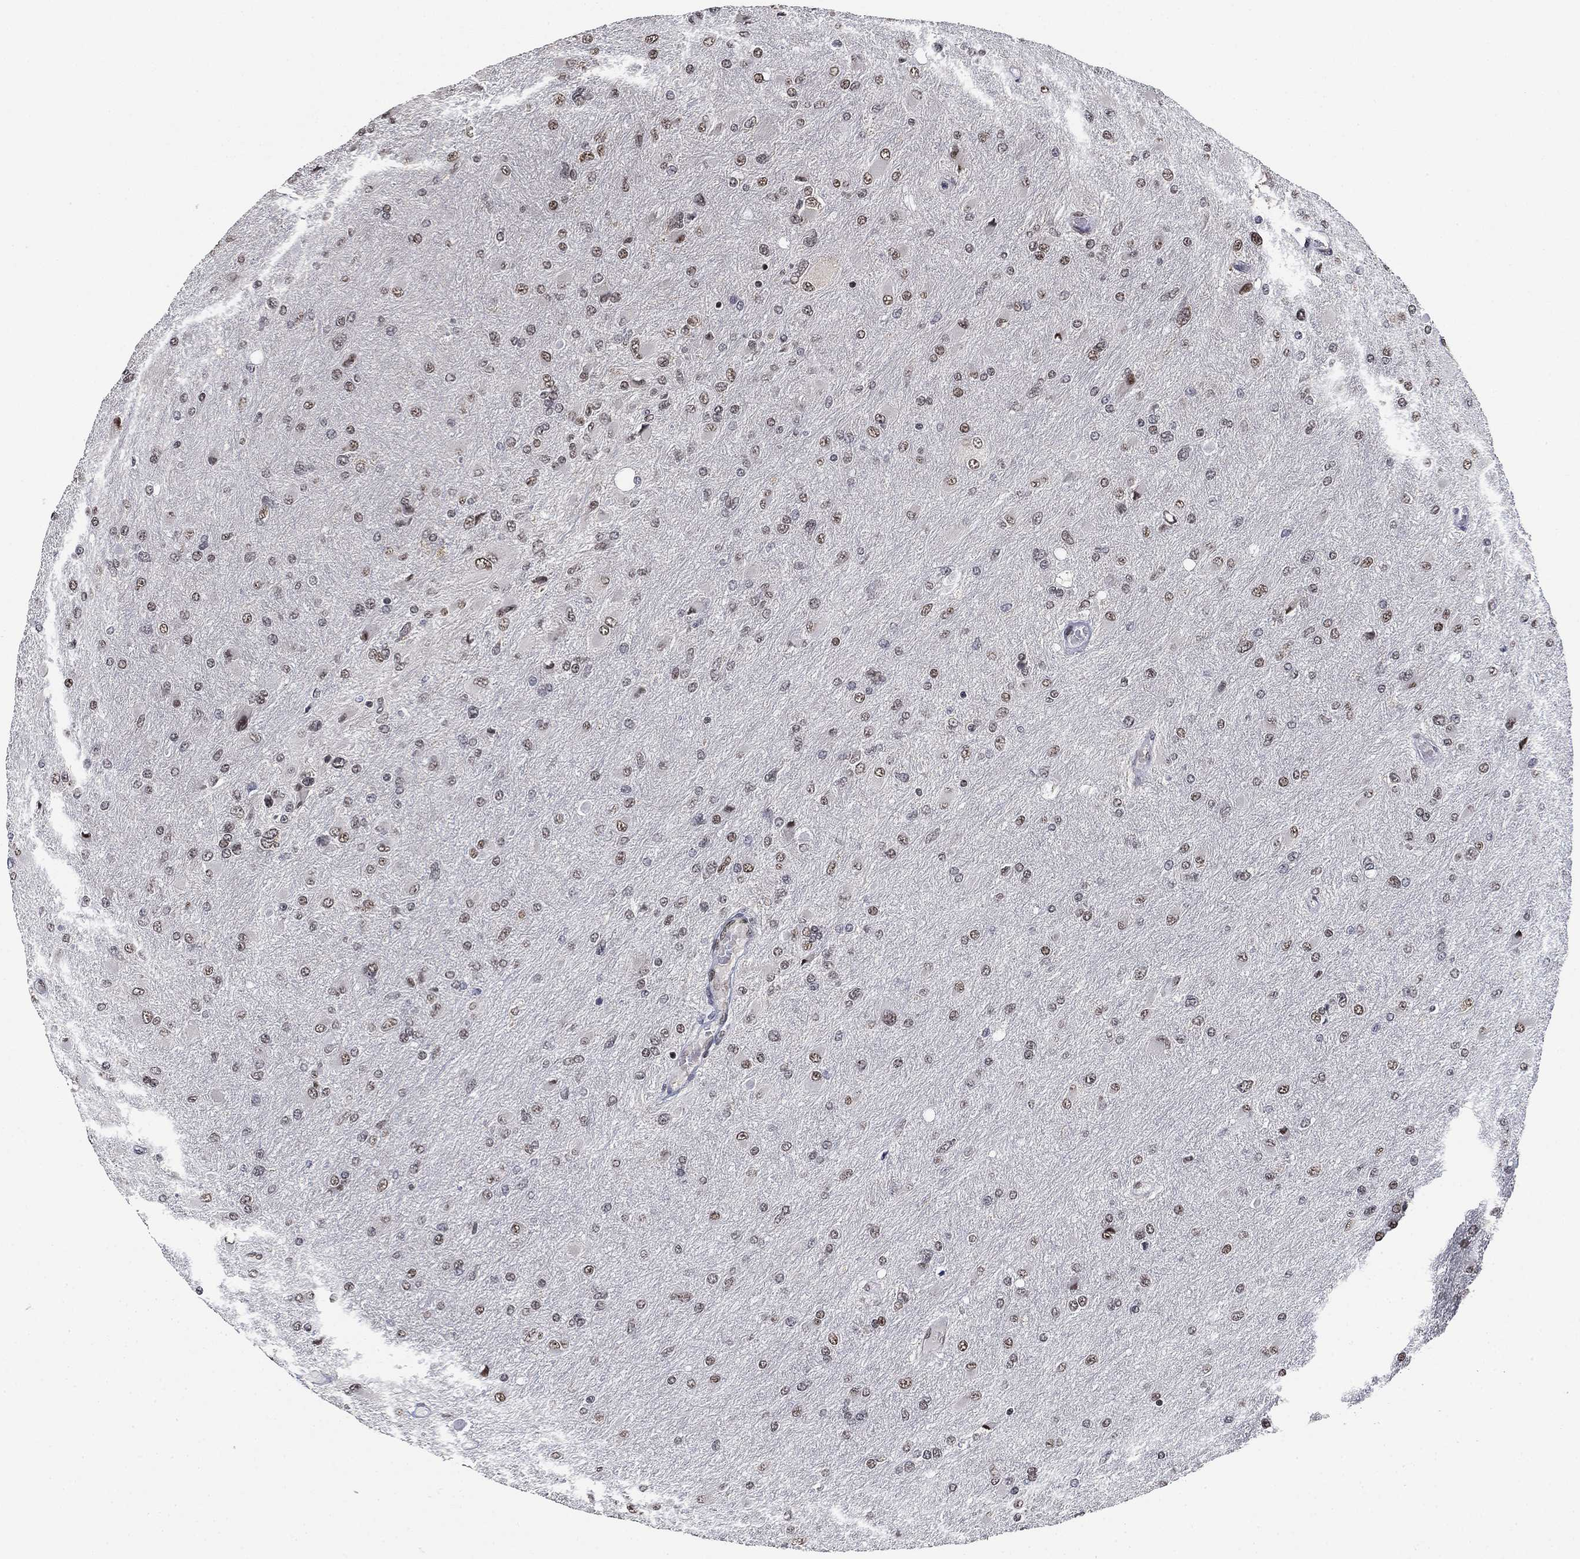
{"staining": {"intensity": "moderate", "quantity": "25%-75%", "location": "nuclear"}, "tissue": "glioma", "cell_type": "Tumor cells", "image_type": "cancer", "snomed": [{"axis": "morphology", "description": "Glioma, malignant, High grade"}, {"axis": "topography", "description": "Cerebral cortex"}], "caption": "Approximately 25%-75% of tumor cells in glioma demonstrate moderate nuclear protein positivity as visualized by brown immunohistochemical staining.", "gene": "ZSCAN30", "patient": {"sex": "female", "age": 36}}